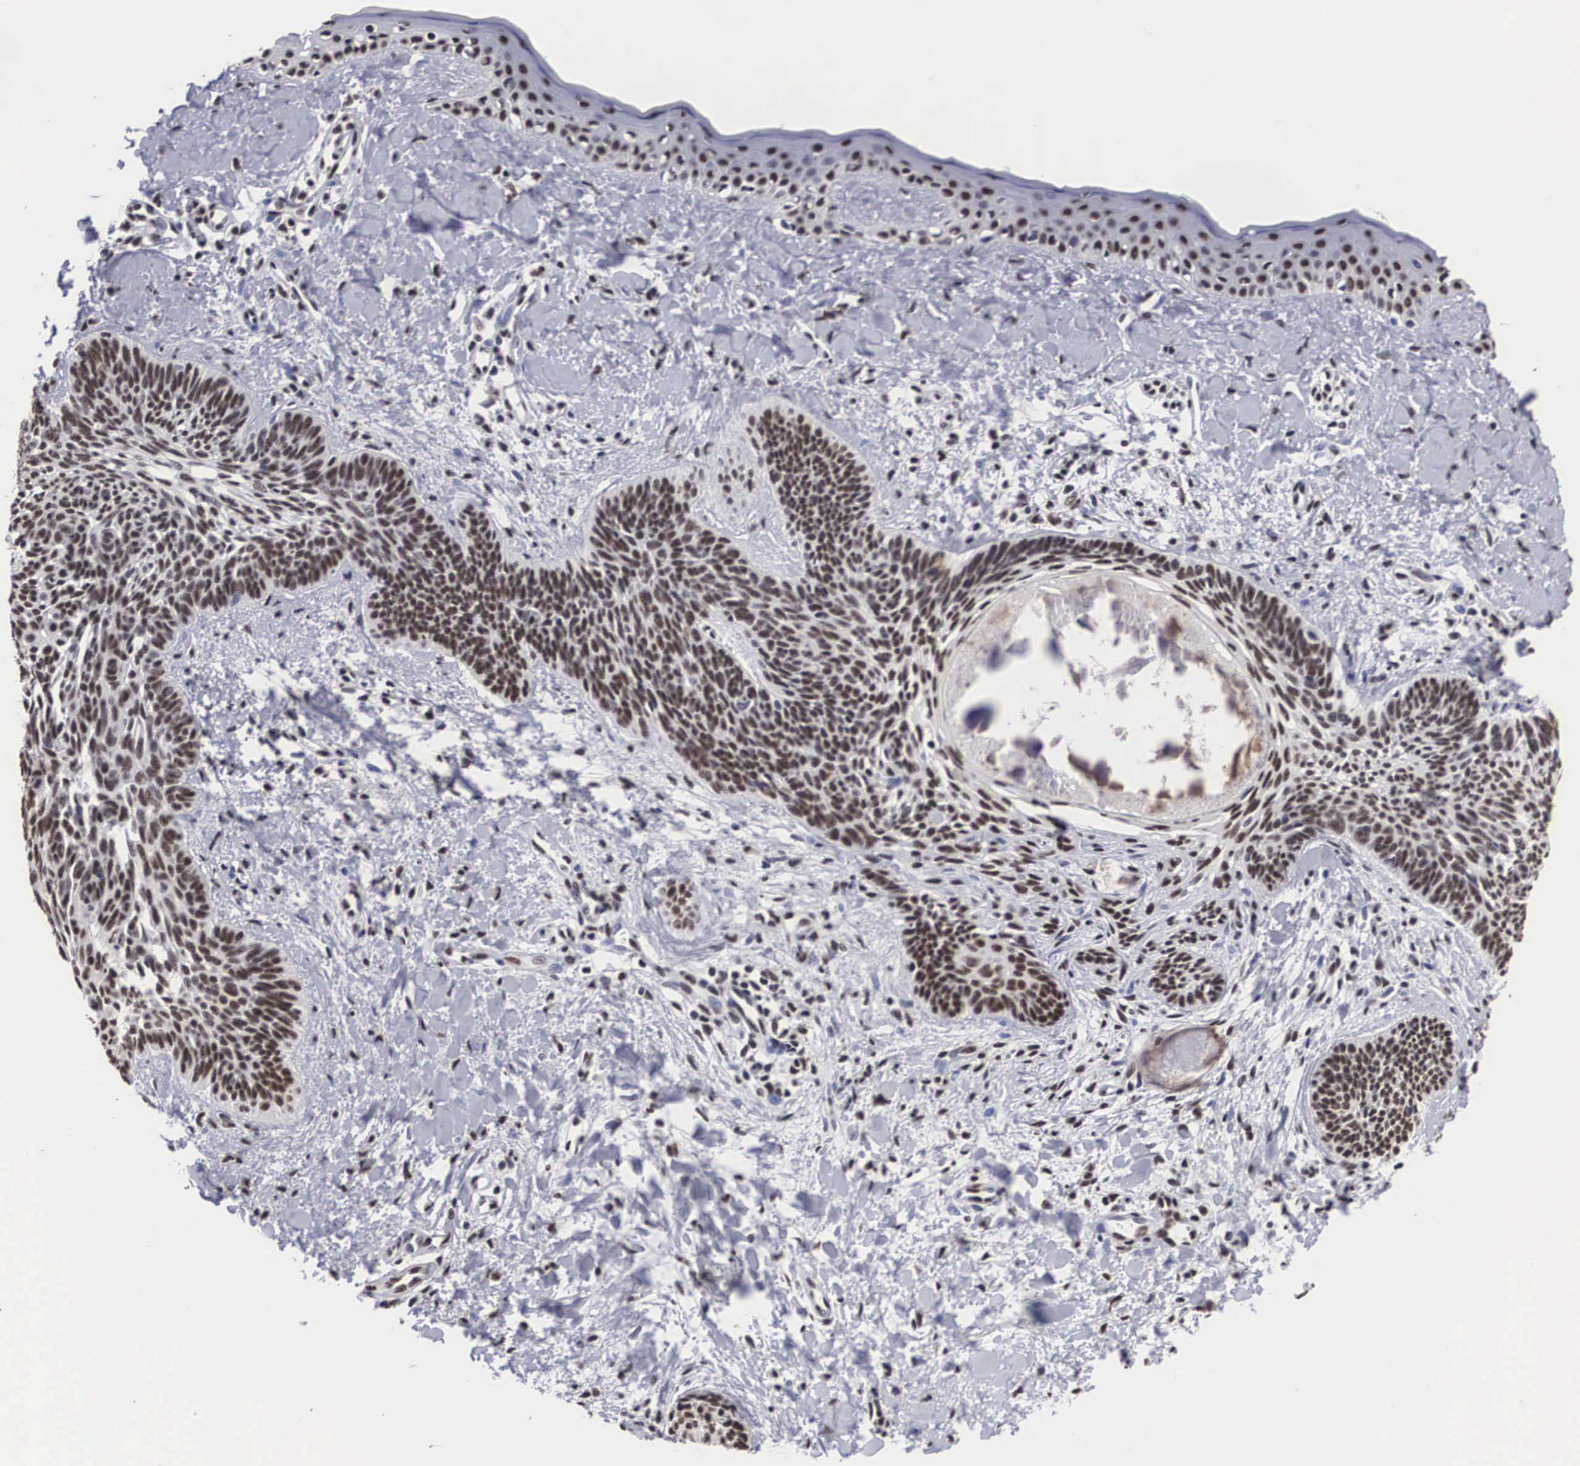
{"staining": {"intensity": "moderate", "quantity": ">75%", "location": "nuclear"}, "tissue": "skin cancer", "cell_type": "Tumor cells", "image_type": "cancer", "snomed": [{"axis": "morphology", "description": "Basal cell carcinoma"}, {"axis": "topography", "description": "Skin"}], "caption": "Skin cancer (basal cell carcinoma) stained with immunohistochemistry demonstrates moderate nuclear expression in about >75% of tumor cells.", "gene": "ACIN1", "patient": {"sex": "female", "age": 81}}